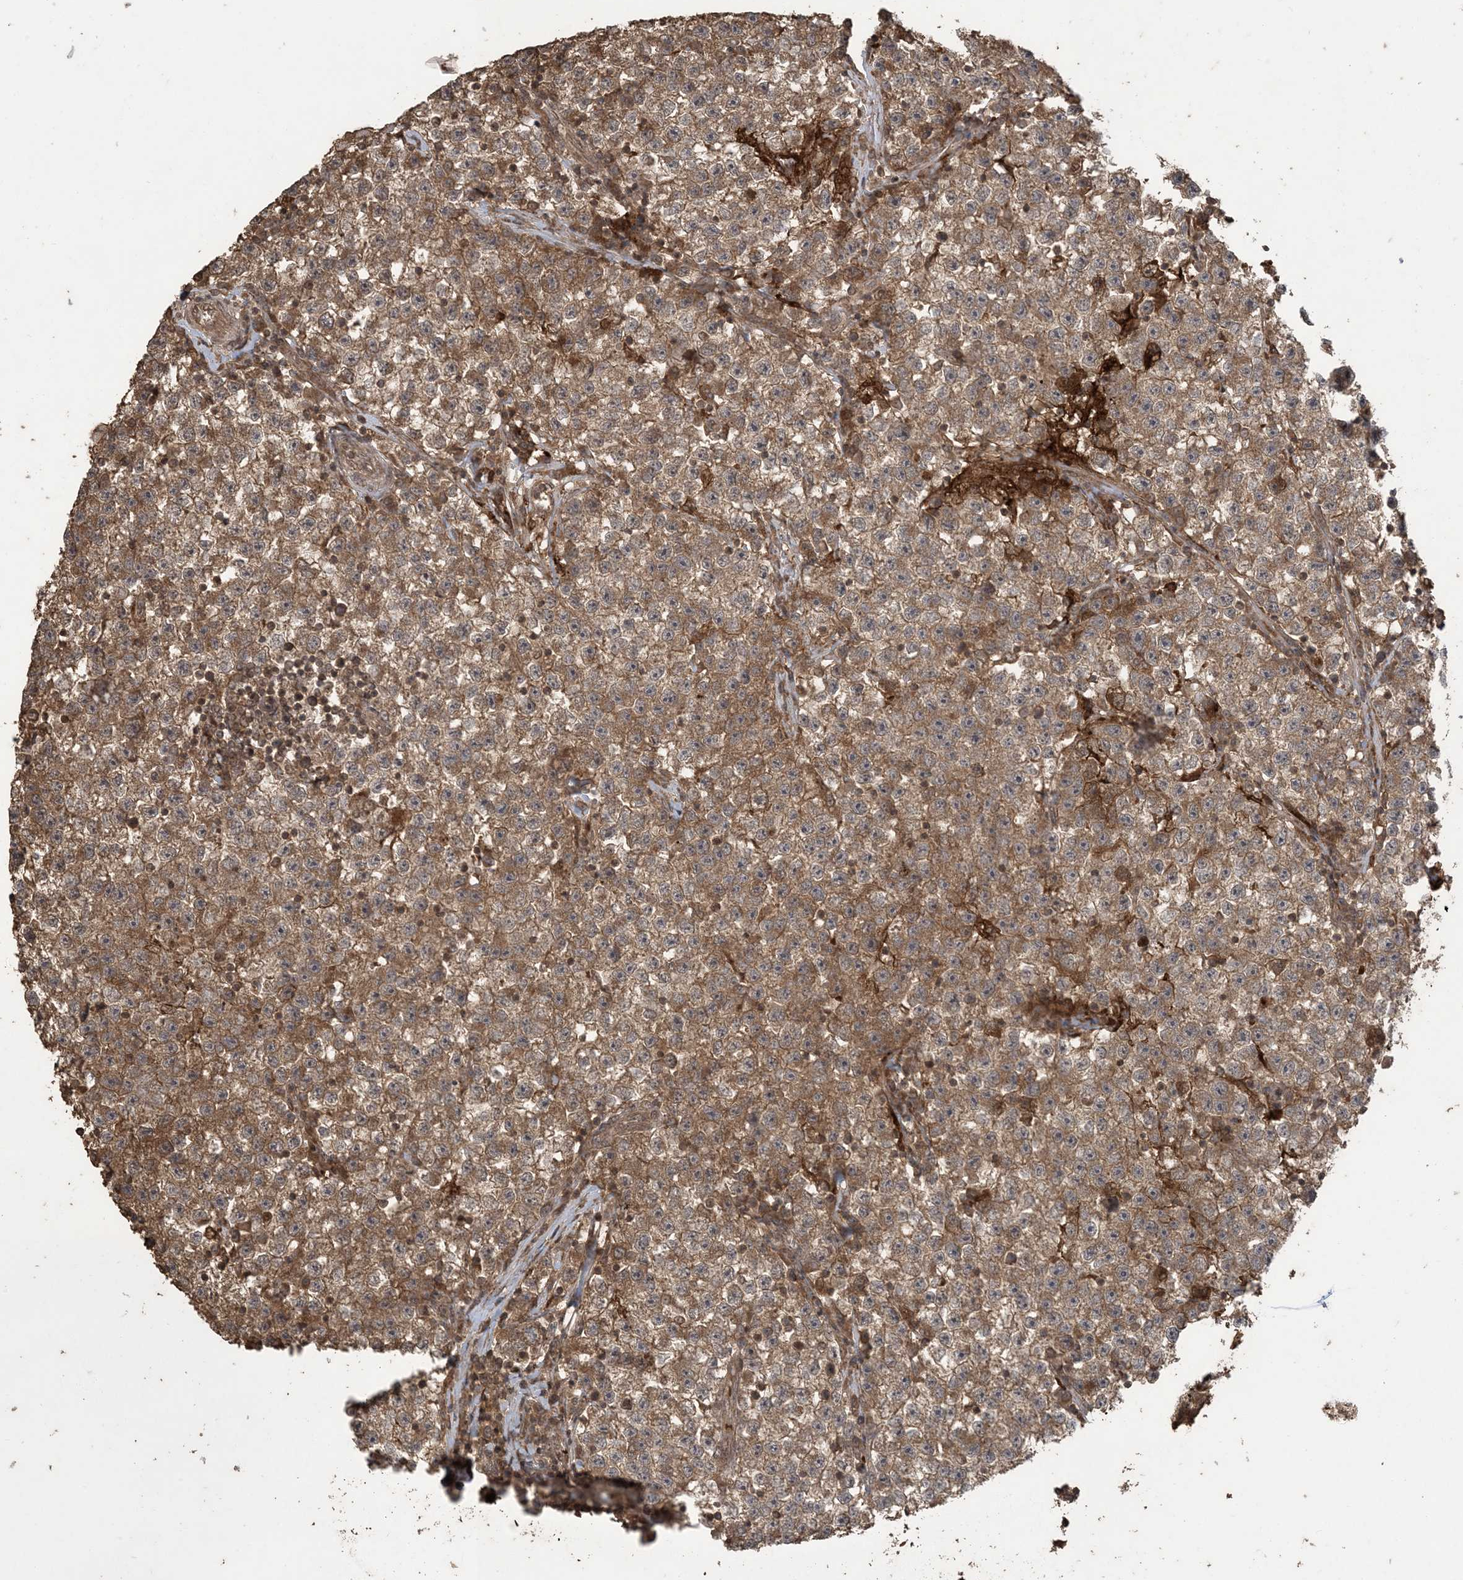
{"staining": {"intensity": "moderate", "quantity": ">75%", "location": "cytoplasmic/membranous"}, "tissue": "testis cancer", "cell_type": "Tumor cells", "image_type": "cancer", "snomed": [{"axis": "morphology", "description": "Seminoma, NOS"}, {"axis": "topography", "description": "Testis"}], "caption": "Moderate cytoplasmic/membranous protein expression is seen in about >75% of tumor cells in seminoma (testis).", "gene": "EFCAB8", "patient": {"sex": "male", "age": 22}}